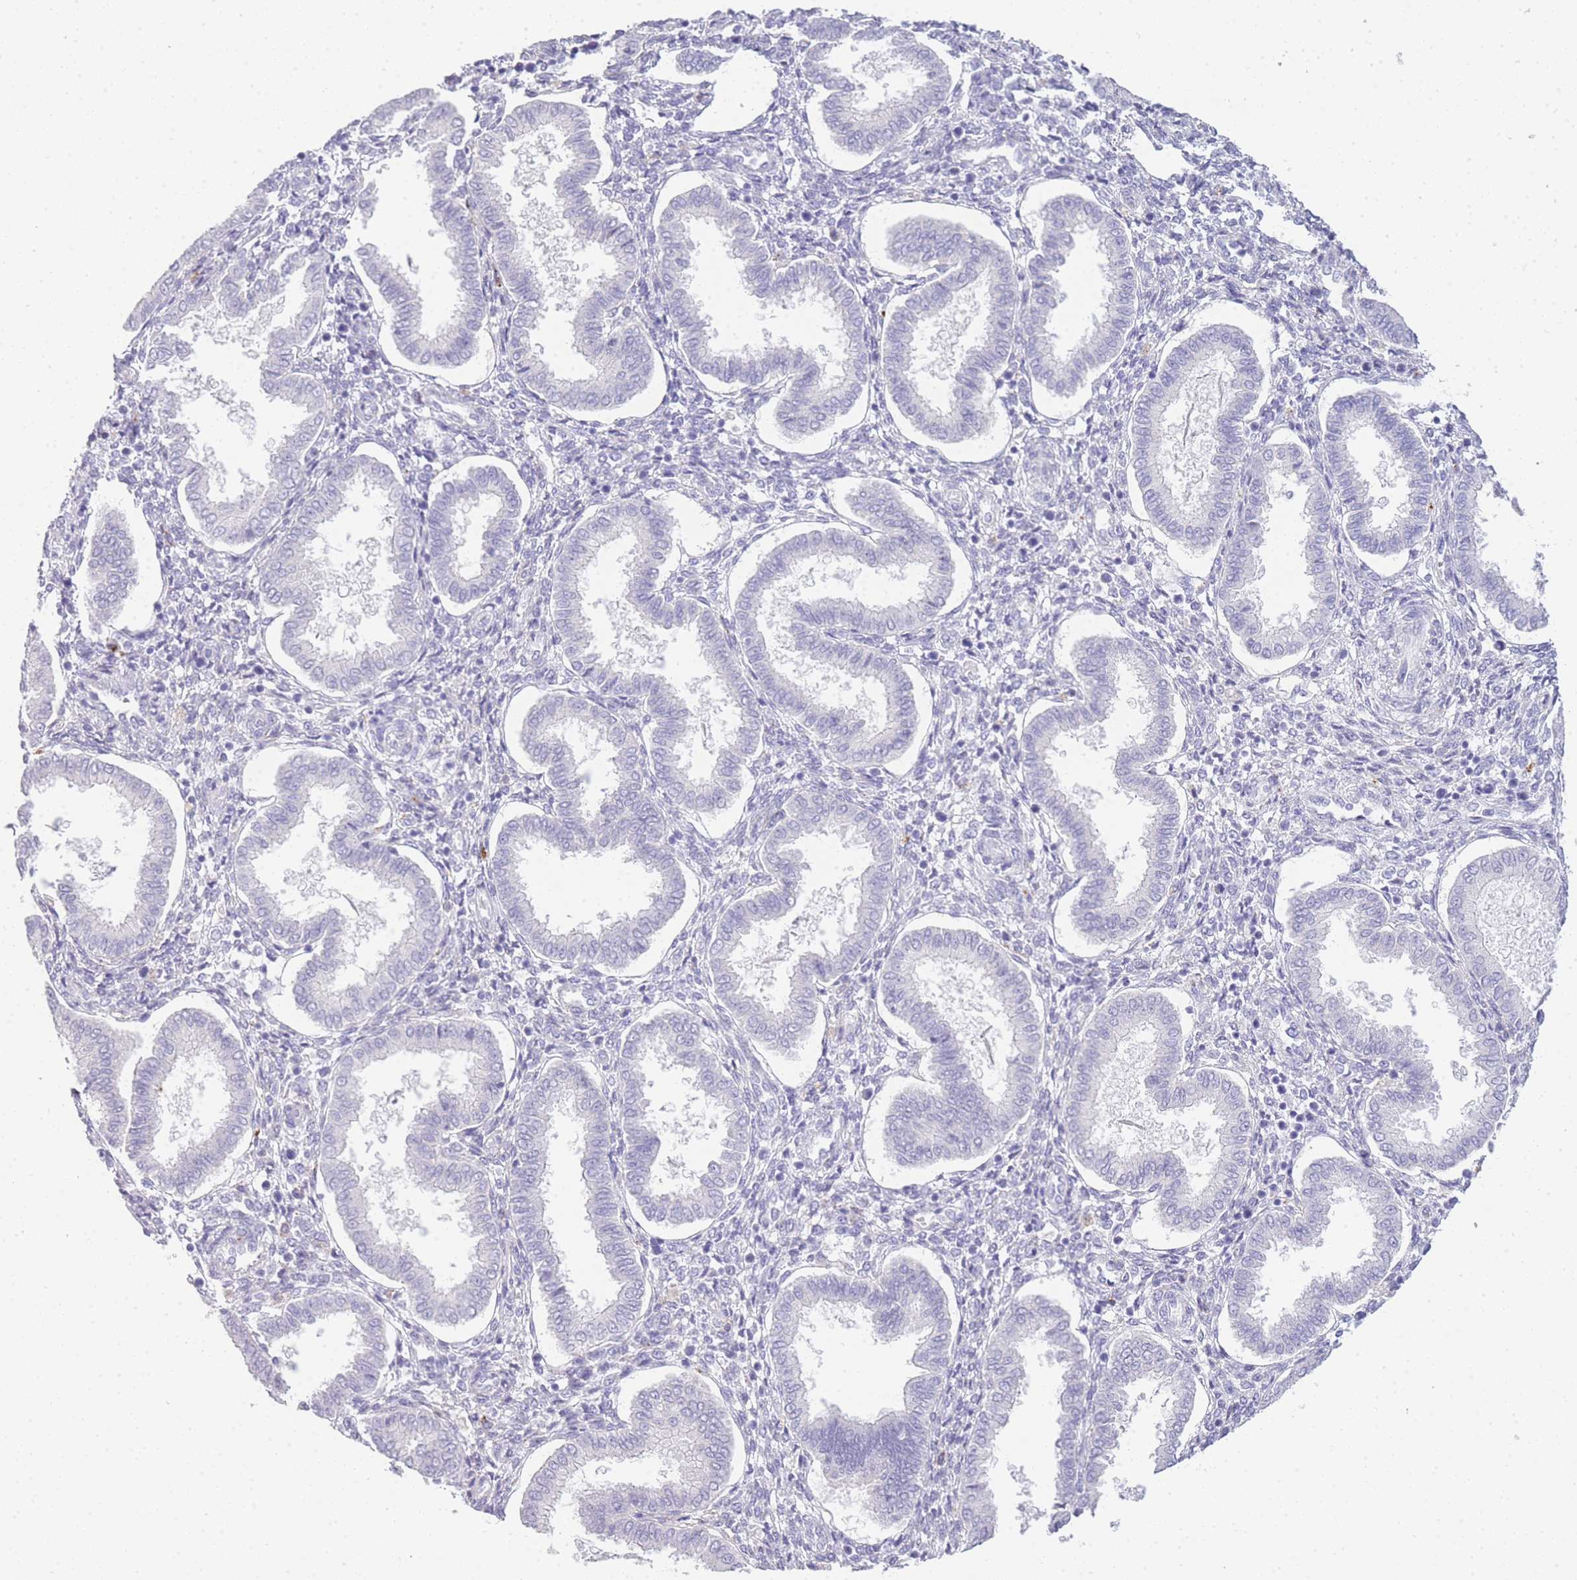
{"staining": {"intensity": "negative", "quantity": "none", "location": "none"}, "tissue": "endometrium", "cell_type": "Cells in endometrial stroma", "image_type": "normal", "snomed": [{"axis": "morphology", "description": "Normal tissue, NOS"}, {"axis": "topography", "description": "Endometrium"}], "caption": "The histopathology image exhibits no staining of cells in endometrial stroma in normal endometrium.", "gene": "RHO", "patient": {"sex": "female", "age": 24}}